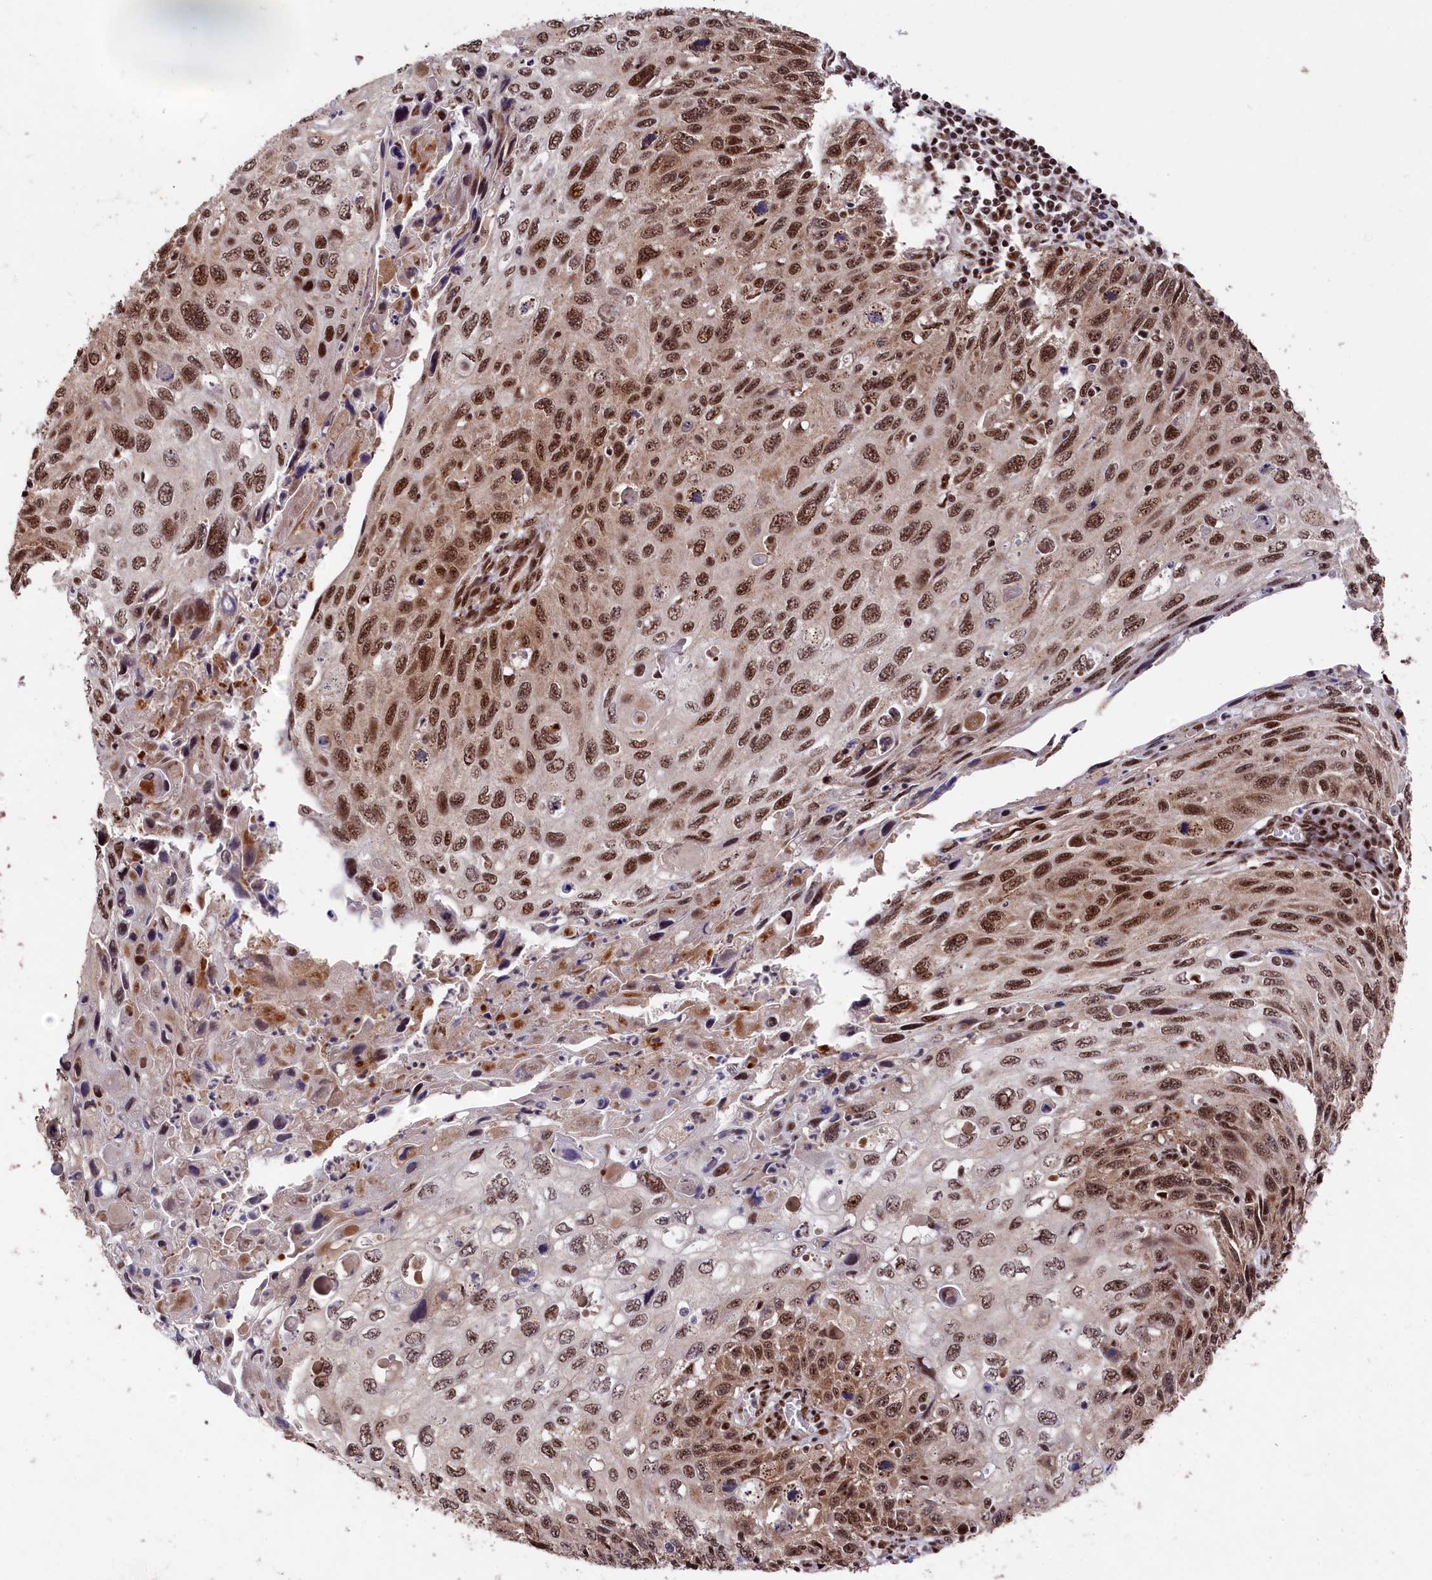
{"staining": {"intensity": "moderate", "quantity": ">75%", "location": "nuclear"}, "tissue": "cervical cancer", "cell_type": "Tumor cells", "image_type": "cancer", "snomed": [{"axis": "morphology", "description": "Squamous cell carcinoma, NOS"}, {"axis": "topography", "description": "Cervix"}], "caption": "The micrograph reveals immunohistochemical staining of cervical squamous cell carcinoma. There is moderate nuclear expression is present in approximately >75% of tumor cells.", "gene": "PRPF31", "patient": {"sex": "female", "age": 70}}